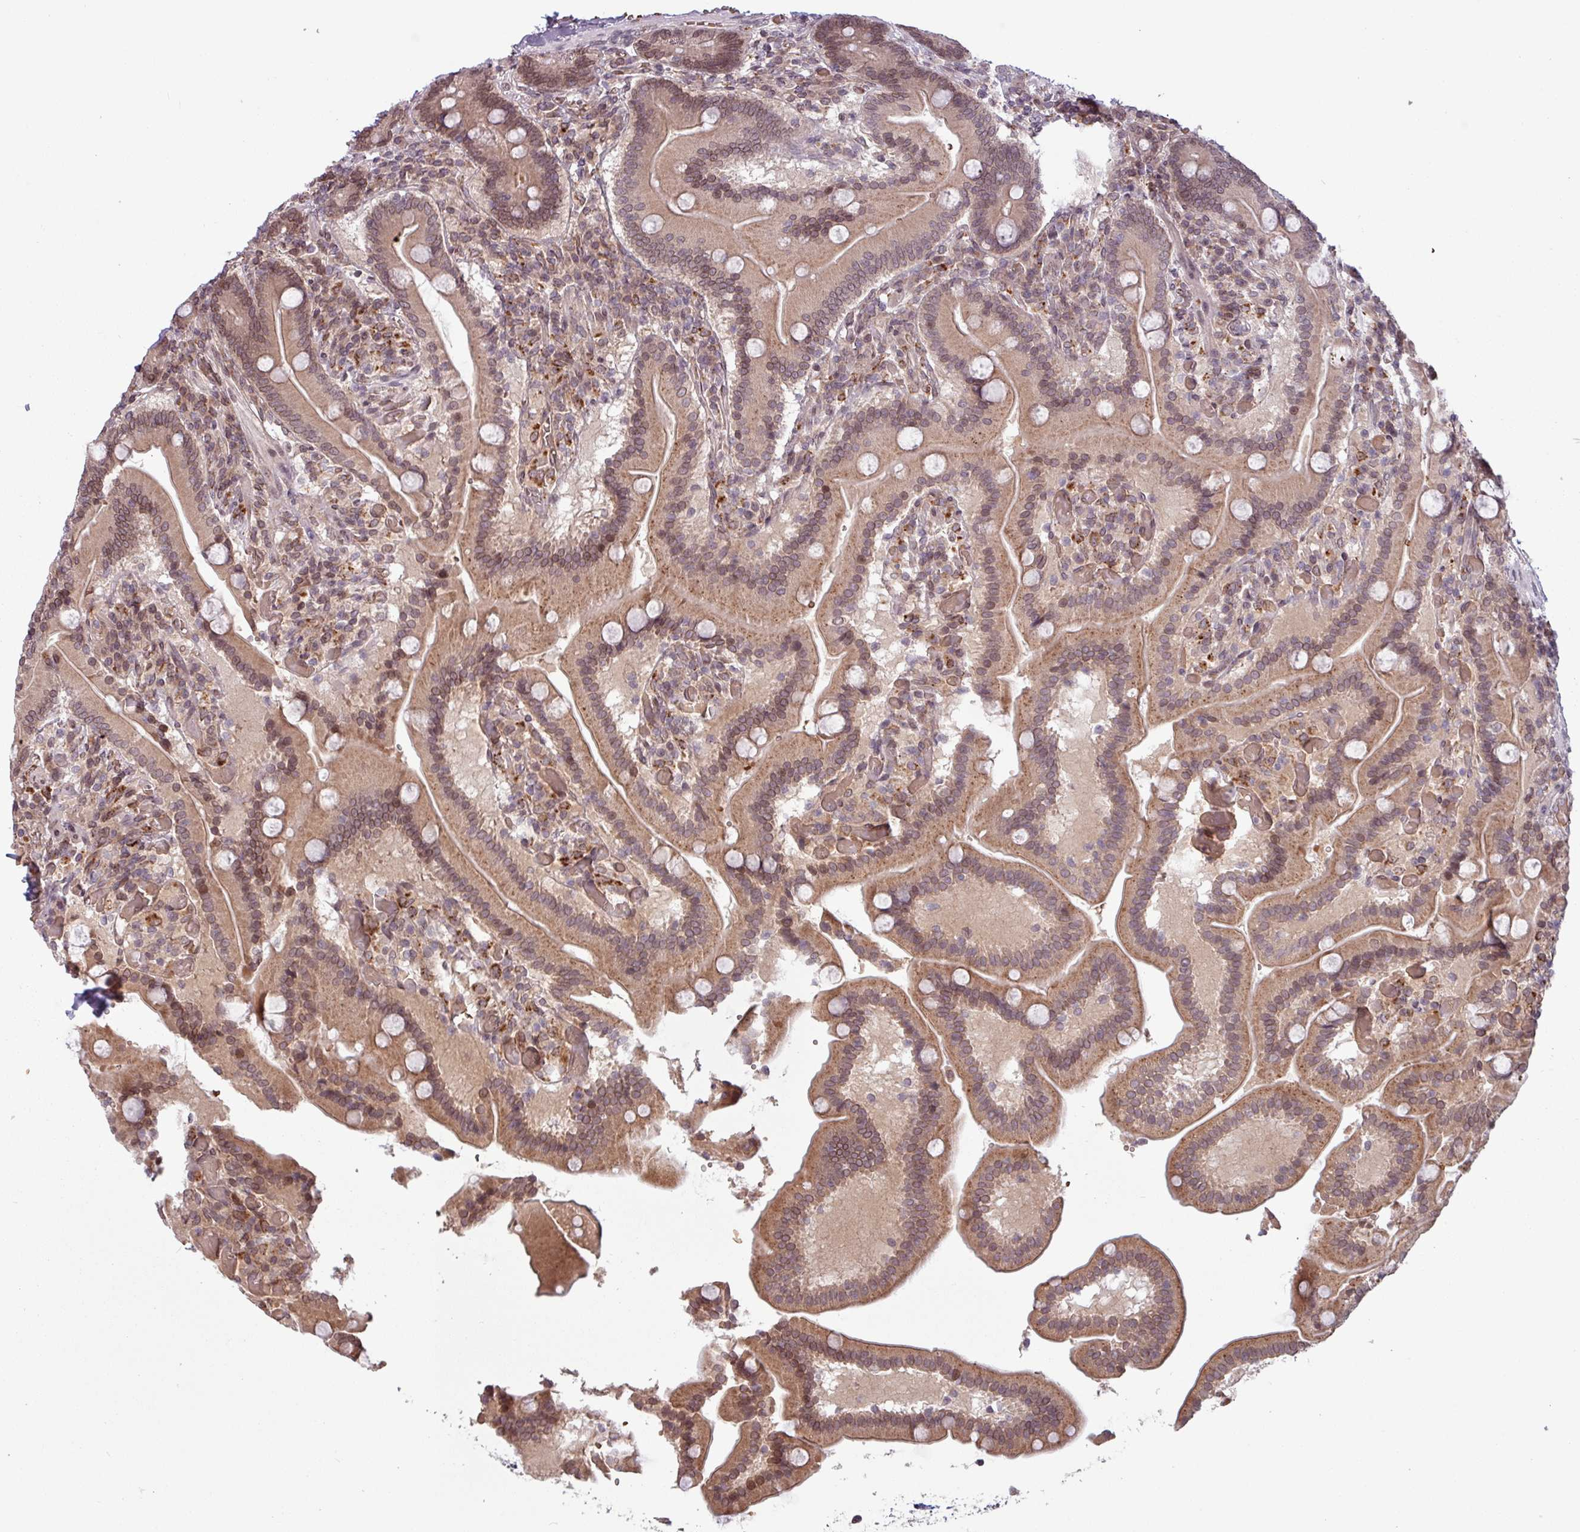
{"staining": {"intensity": "moderate", "quantity": ">75%", "location": "cytoplasmic/membranous,nuclear"}, "tissue": "duodenum", "cell_type": "Glandular cells", "image_type": "normal", "snomed": [{"axis": "morphology", "description": "Normal tissue, NOS"}, {"axis": "topography", "description": "Duodenum"}], "caption": "IHC (DAB) staining of benign human duodenum exhibits moderate cytoplasmic/membranous,nuclear protein staining in about >75% of glandular cells. (IHC, brightfield microscopy, high magnification).", "gene": "RBM4B", "patient": {"sex": "female", "age": 62}}